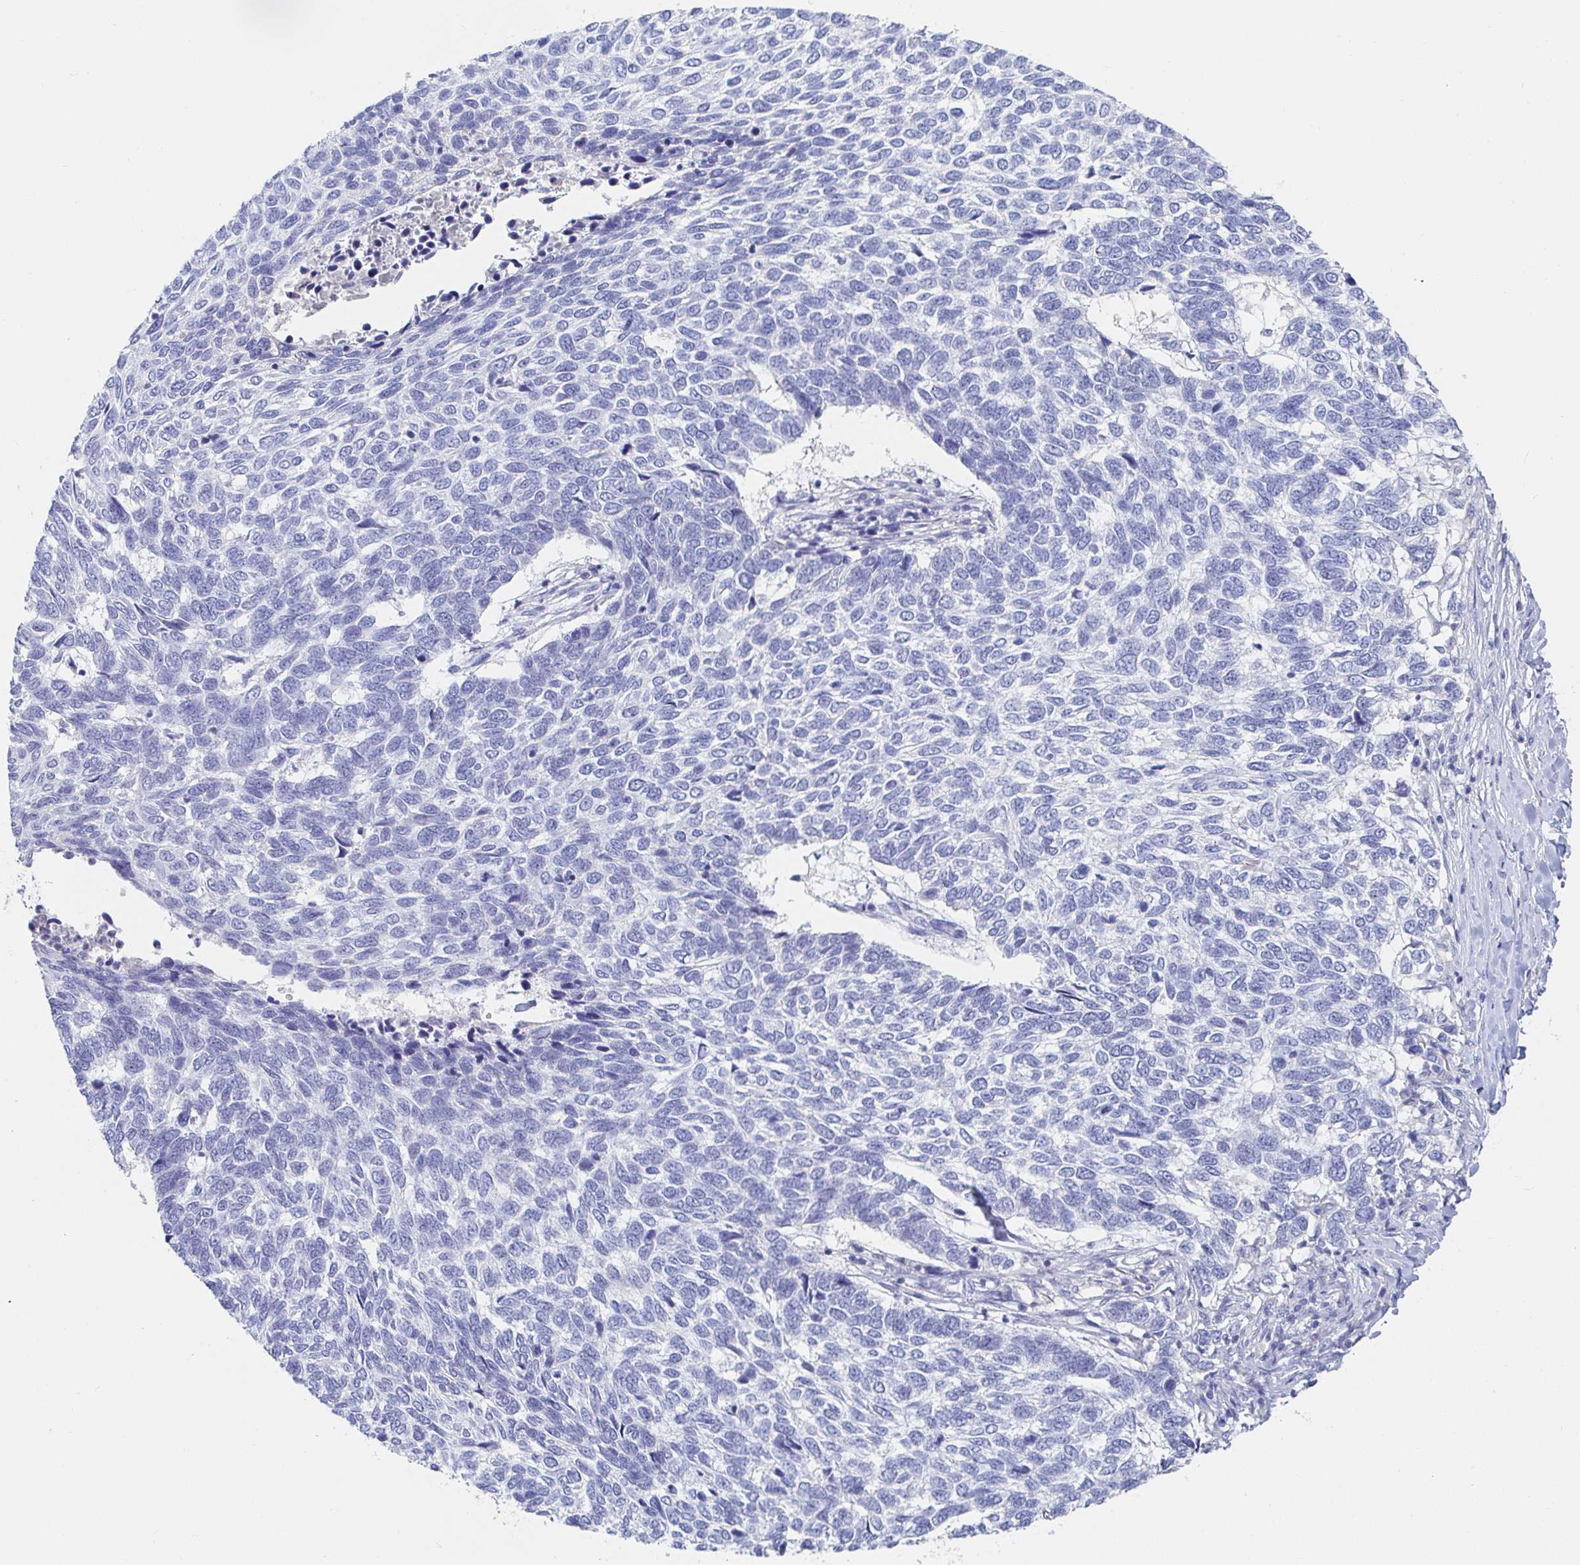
{"staining": {"intensity": "negative", "quantity": "none", "location": "none"}, "tissue": "skin cancer", "cell_type": "Tumor cells", "image_type": "cancer", "snomed": [{"axis": "morphology", "description": "Basal cell carcinoma"}, {"axis": "topography", "description": "Skin"}], "caption": "Tumor cells are negative for brown protein staining in skin basal cell carcinoma. The staining was performed using DAB to visualize the protein expression in brown, while the nuclei were stained in blue with hematoxylin (Magnification: 20x).", "gene": "PDE6B", "patient": {"sex": "female", "age": 65}}